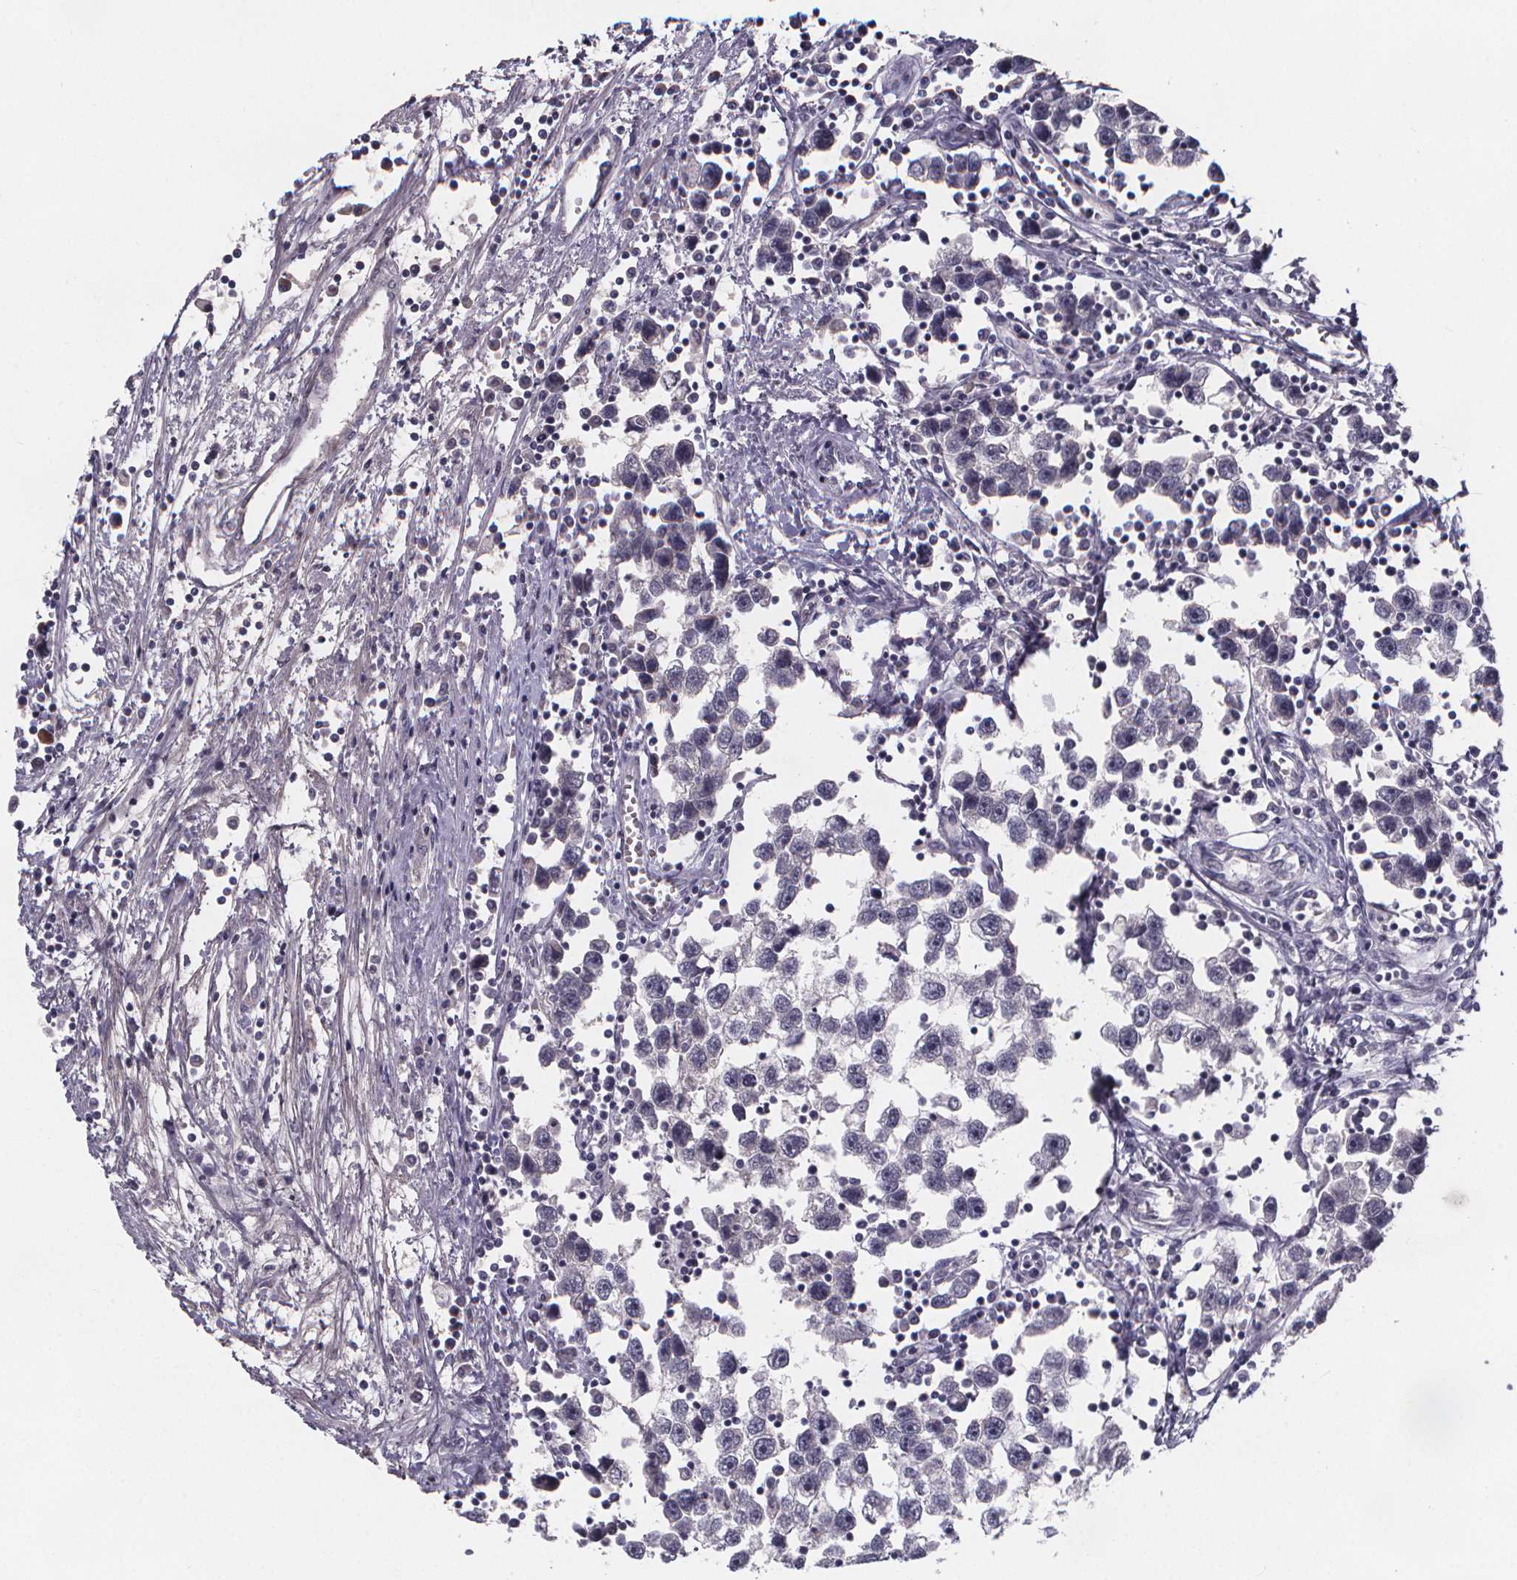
{"staining": {"intensity": "negative", "quantity": "none", "location": "none"}, "tissue": "testis cancer", "cell_type": "Tumor cells", "image_type": "cancer", "snomed": [{"axis": "morphology", "description": "Seminoma, NOS"}, {"axis": "topography", "description": "Testis"}], "caption": "IHC of testis seminoma exhibits no positivity in tumor cells.", "gene": "AGT", "patient": {"sex": "male", "age": 30}}